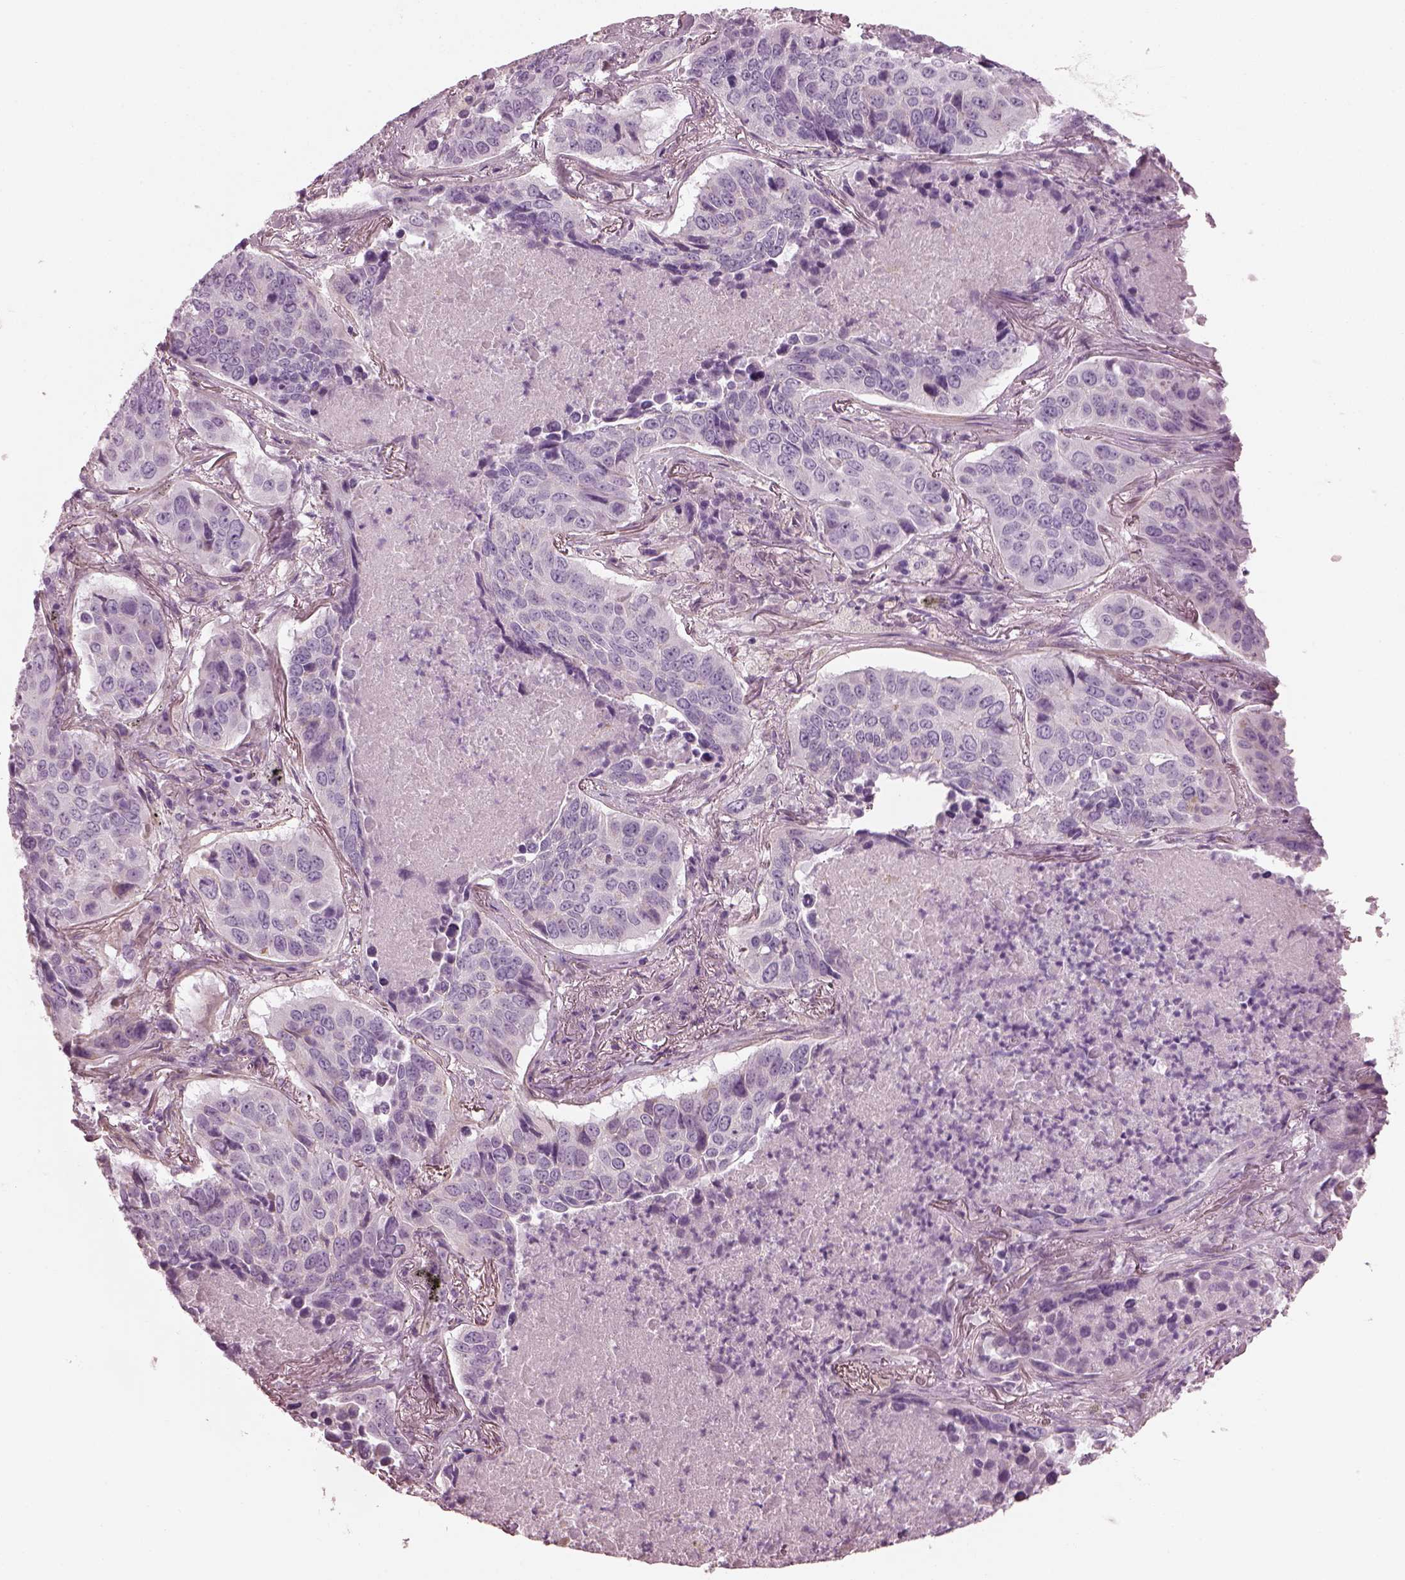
{"staining": {"intensity": "negative", "quantity": "none", "location": "none"}, "tissue": "lung cancer", "cell_type": "Tumor cells", "image_type": "cancer", "snomed": [{"axis": "morphology", "description": "Normal tissue, NOS"}, {"axis": "morphology", "description": "Squamous cell carcinoma, NOS"}, {"axis": "topography", "description": "Bronchus"}, {"axis": "topography", "description": "Lung"}], "caption": "Tumor cells are negative for brown protein staining in squamous cell carcinoma (lung).", "gene": "BFSP1", "patient": {"sex": "male", "age": 64}}